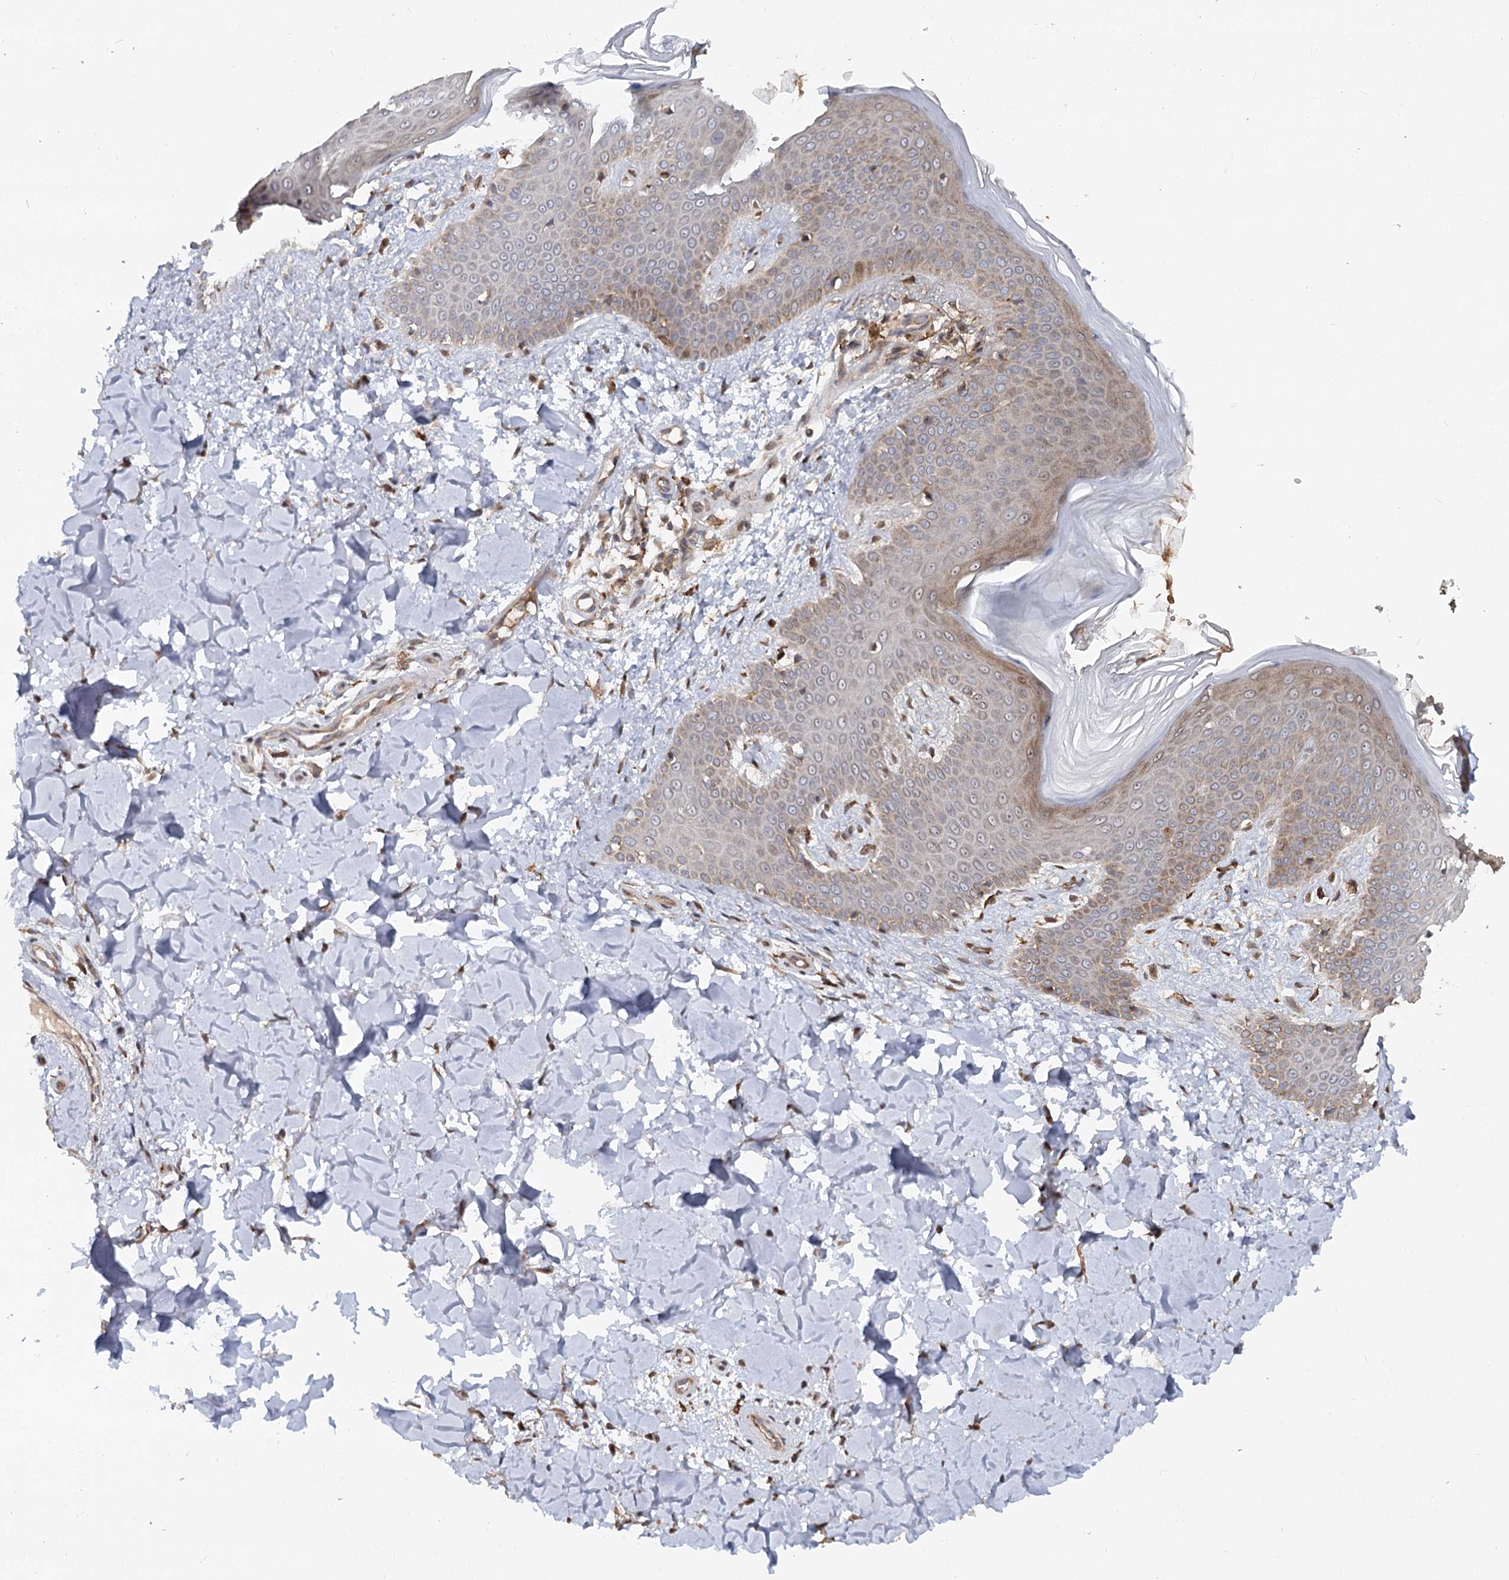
{"staining": {"intensity": "moderate", "quantity": ">75%", "location": "cytoplasmic/membranous"}, "tissue": "skin", "cell_type": "Fibroblasts", "image_type": "normal", "snomed": [{"axis": "morphology", "description": "Normal tissue, NOS"}, {"axis": "topography", "description": "Skin"}], "caption": "Protein analysis of unremarkable skin exhibits moderate cytoplasmic/membranous positivity in about >75% of fibroblasts.", "gene": "RNF111", "patient": {"sex": "male", "age": 36}}